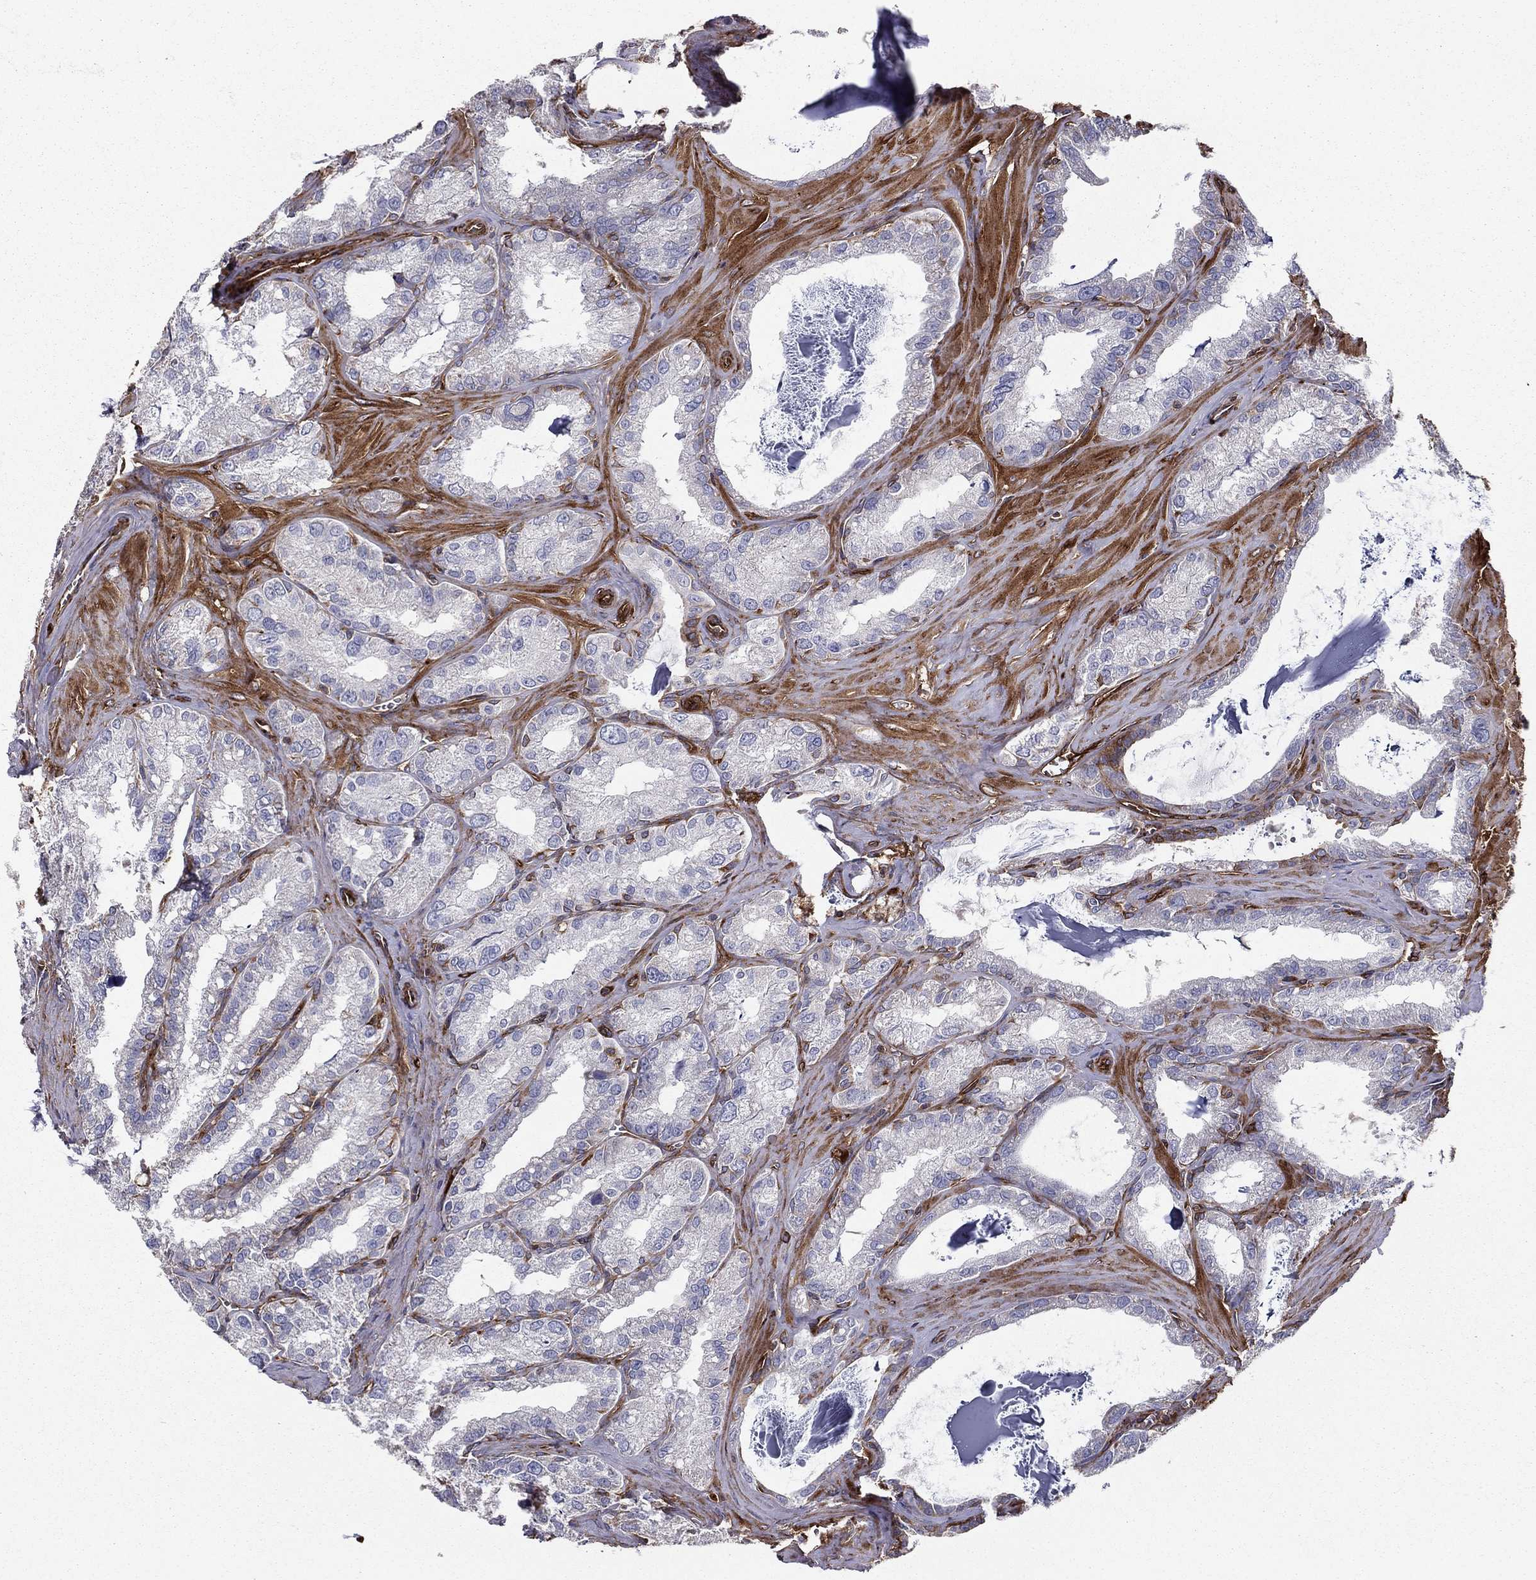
{"staining": {"intensity": "negative", "quantity": "none", "location": "none"}, "tissue": "seminal vesicle", "cell_type": "Glandular cells", "image_type": "normal", "snomed": [{"axis": "morphology", "description": "Normal tissue, NOS"}, {"axis": "topography", "description": "Seminal veicle"}], "caption": "DAB immunohistochemical staining of unremarkable seminal vesicle exhibits no significant staining in glandular cells. (Brightfield microscopy of DAB IHC at high magnification).", "gene": "EHBP1L1", "patient": {"sex": "male", "age": 57}}